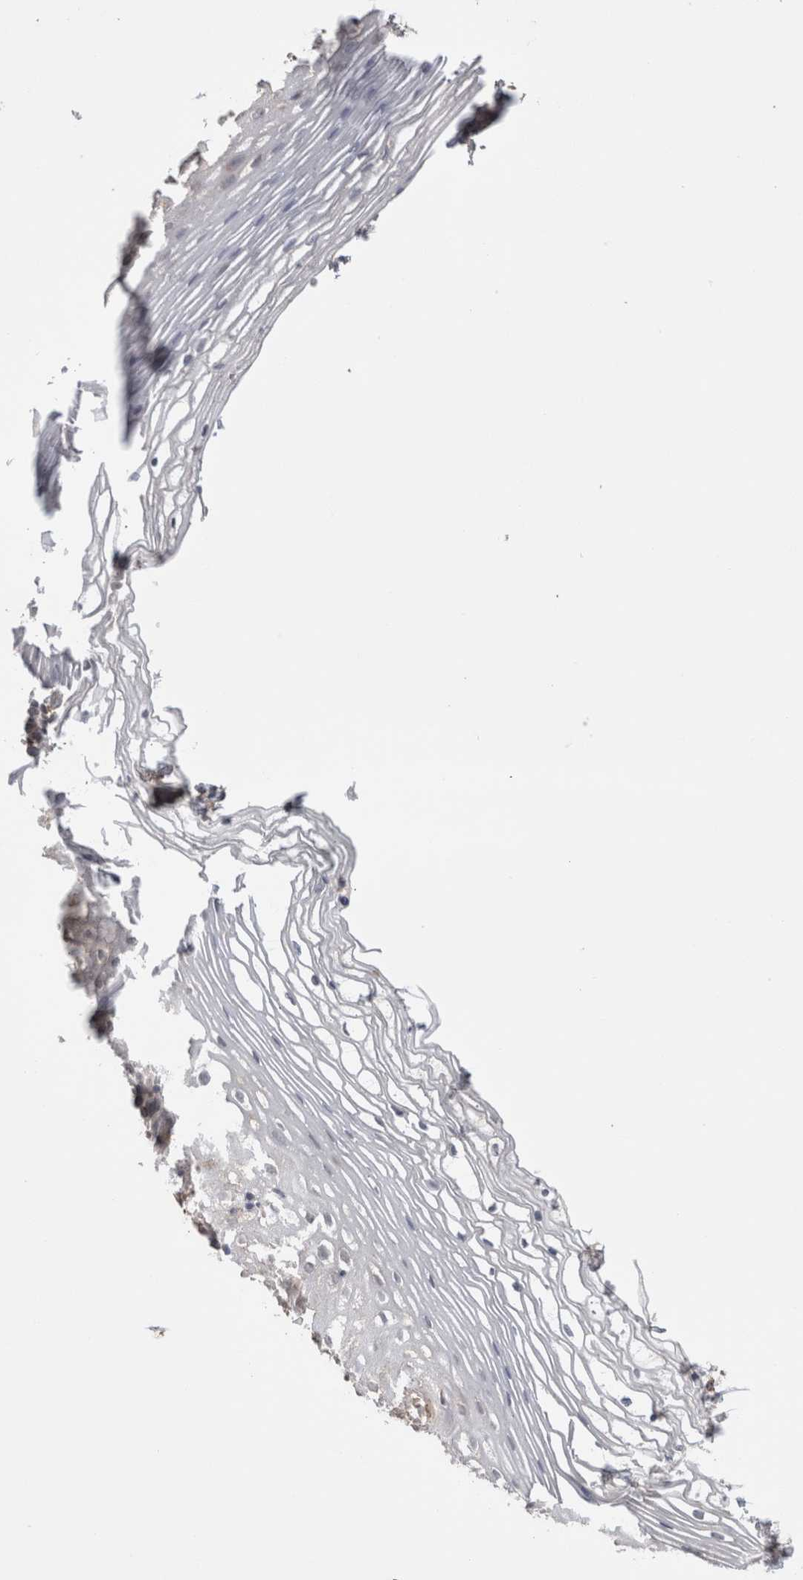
{"staining": {"intensity": "weak", "quantity": "<25%", "location": "cytoplasmic/membranous"}, "tissue": "vagina", "cell_type": "Squamous epithelial cells", "image_type": "normal", "snomed": [{"axis": "morphology", "description": "Normal tissue, NOS"}, {"axis": "topography", "description": "Vagina"}], "caption": "An IHC image of unremarkable vagina is shown. There is no staining in squamous epithelial cells of vagina. Brightfield microscopy of IHC stained with DAB (brown) and hematoxylin (blue), captured at high magnification.", "gene": "LRPAP1", "patient": {"sex": "female", "age": 32}}